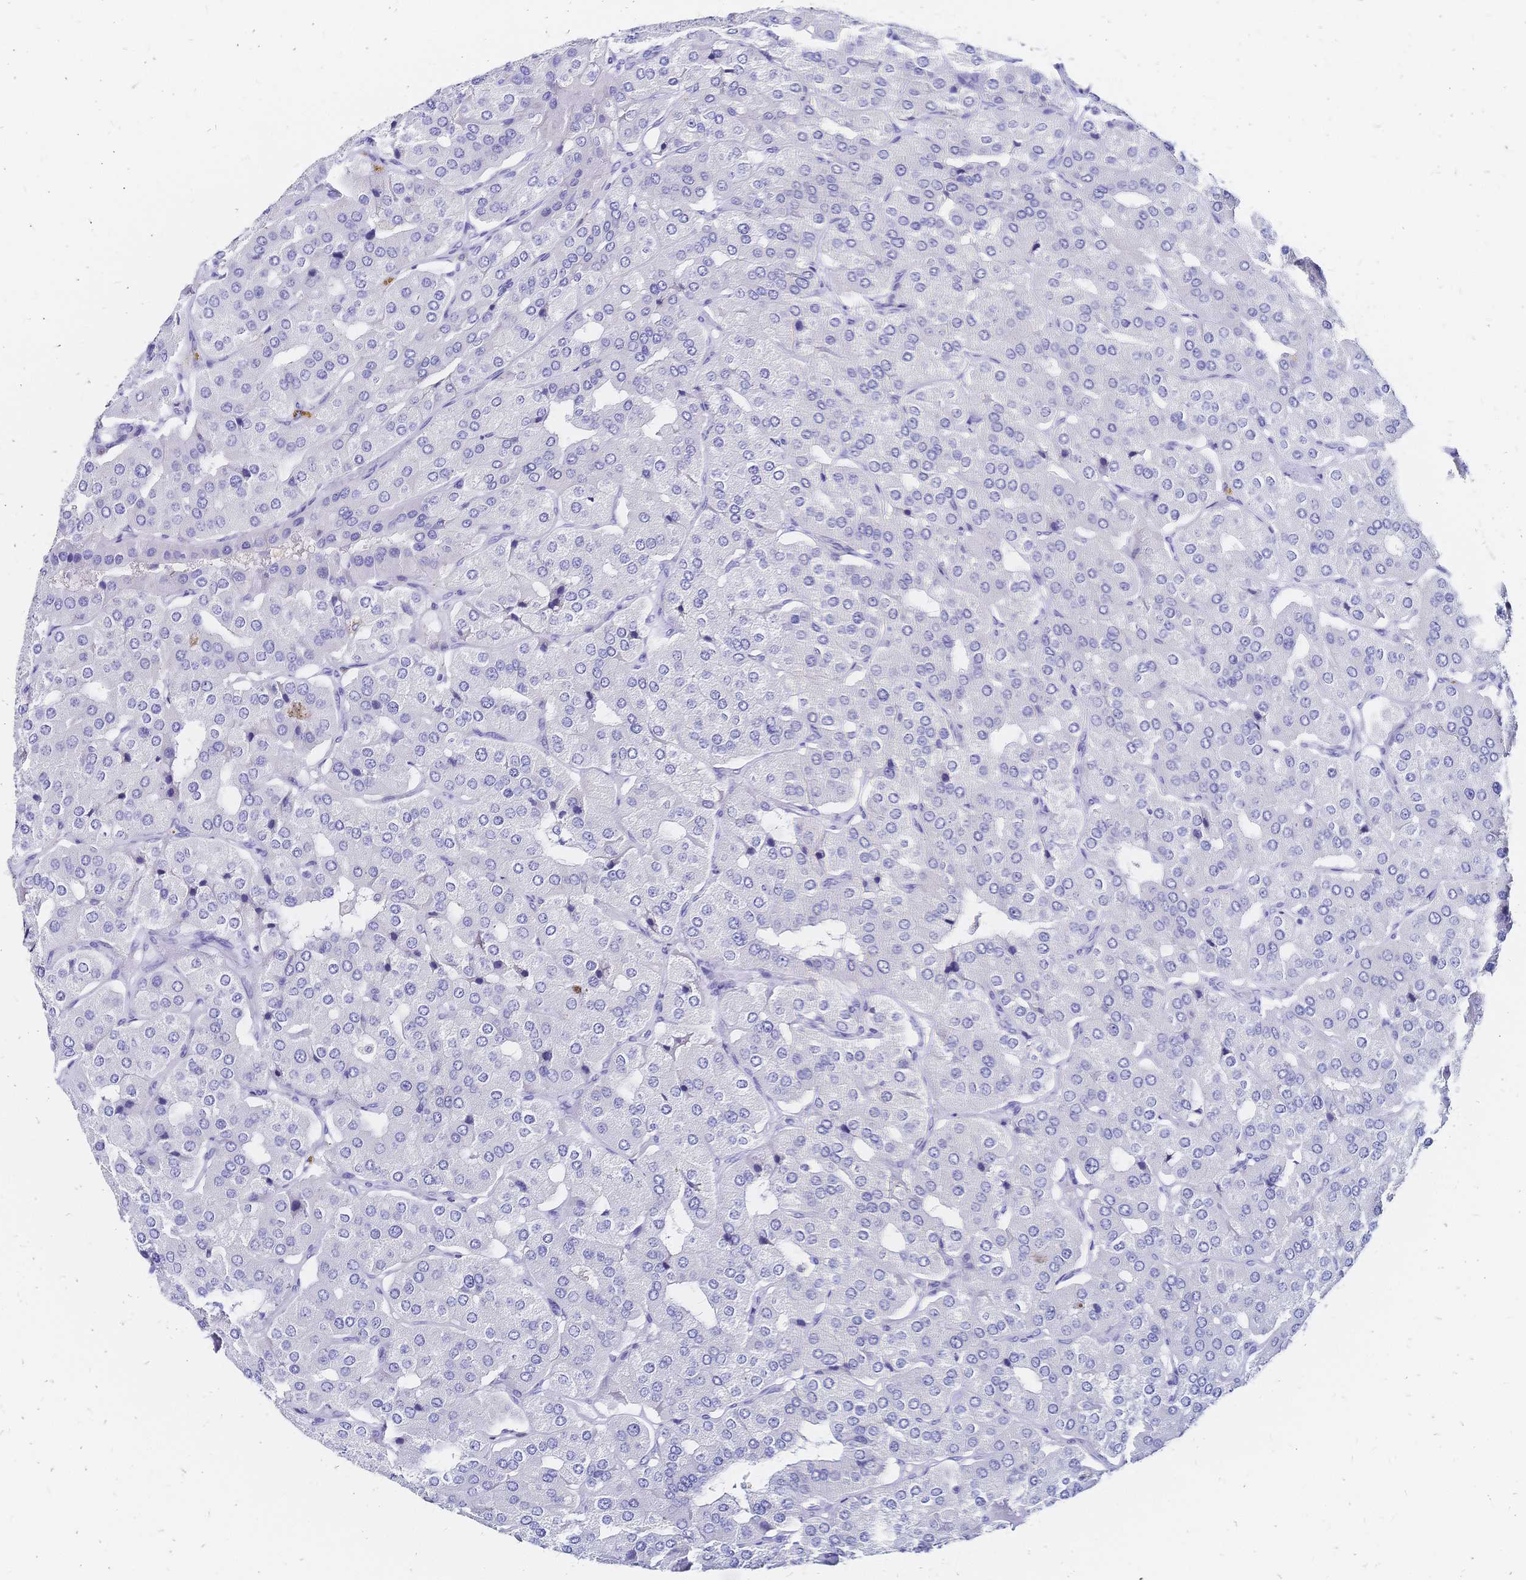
{"staining": {"intensity": "negative", "quantity": "none", "location": "none"}, "tissue": "parathyroid gland", "cell_type": "Glandular cells", "image_type": "normal", "snomed": [{"axis": "morphology", "description": "Normal tissue, NOS"}, {"axis": "morphology", "description": "Adenoma, NOS"}, {"axis": "topography", "description": "Parathyroid gland"}], "caption": "A high-resolution image shows immunohistochemistry (IHC) staining of benign parathyroid gland, which exhibits no significant expression in glandular cells. (DAB immunohistochemistry with hematoxylin counter stain).", "gene": "SLC5A1", "patient": {"sex": "female", "age": 86}}